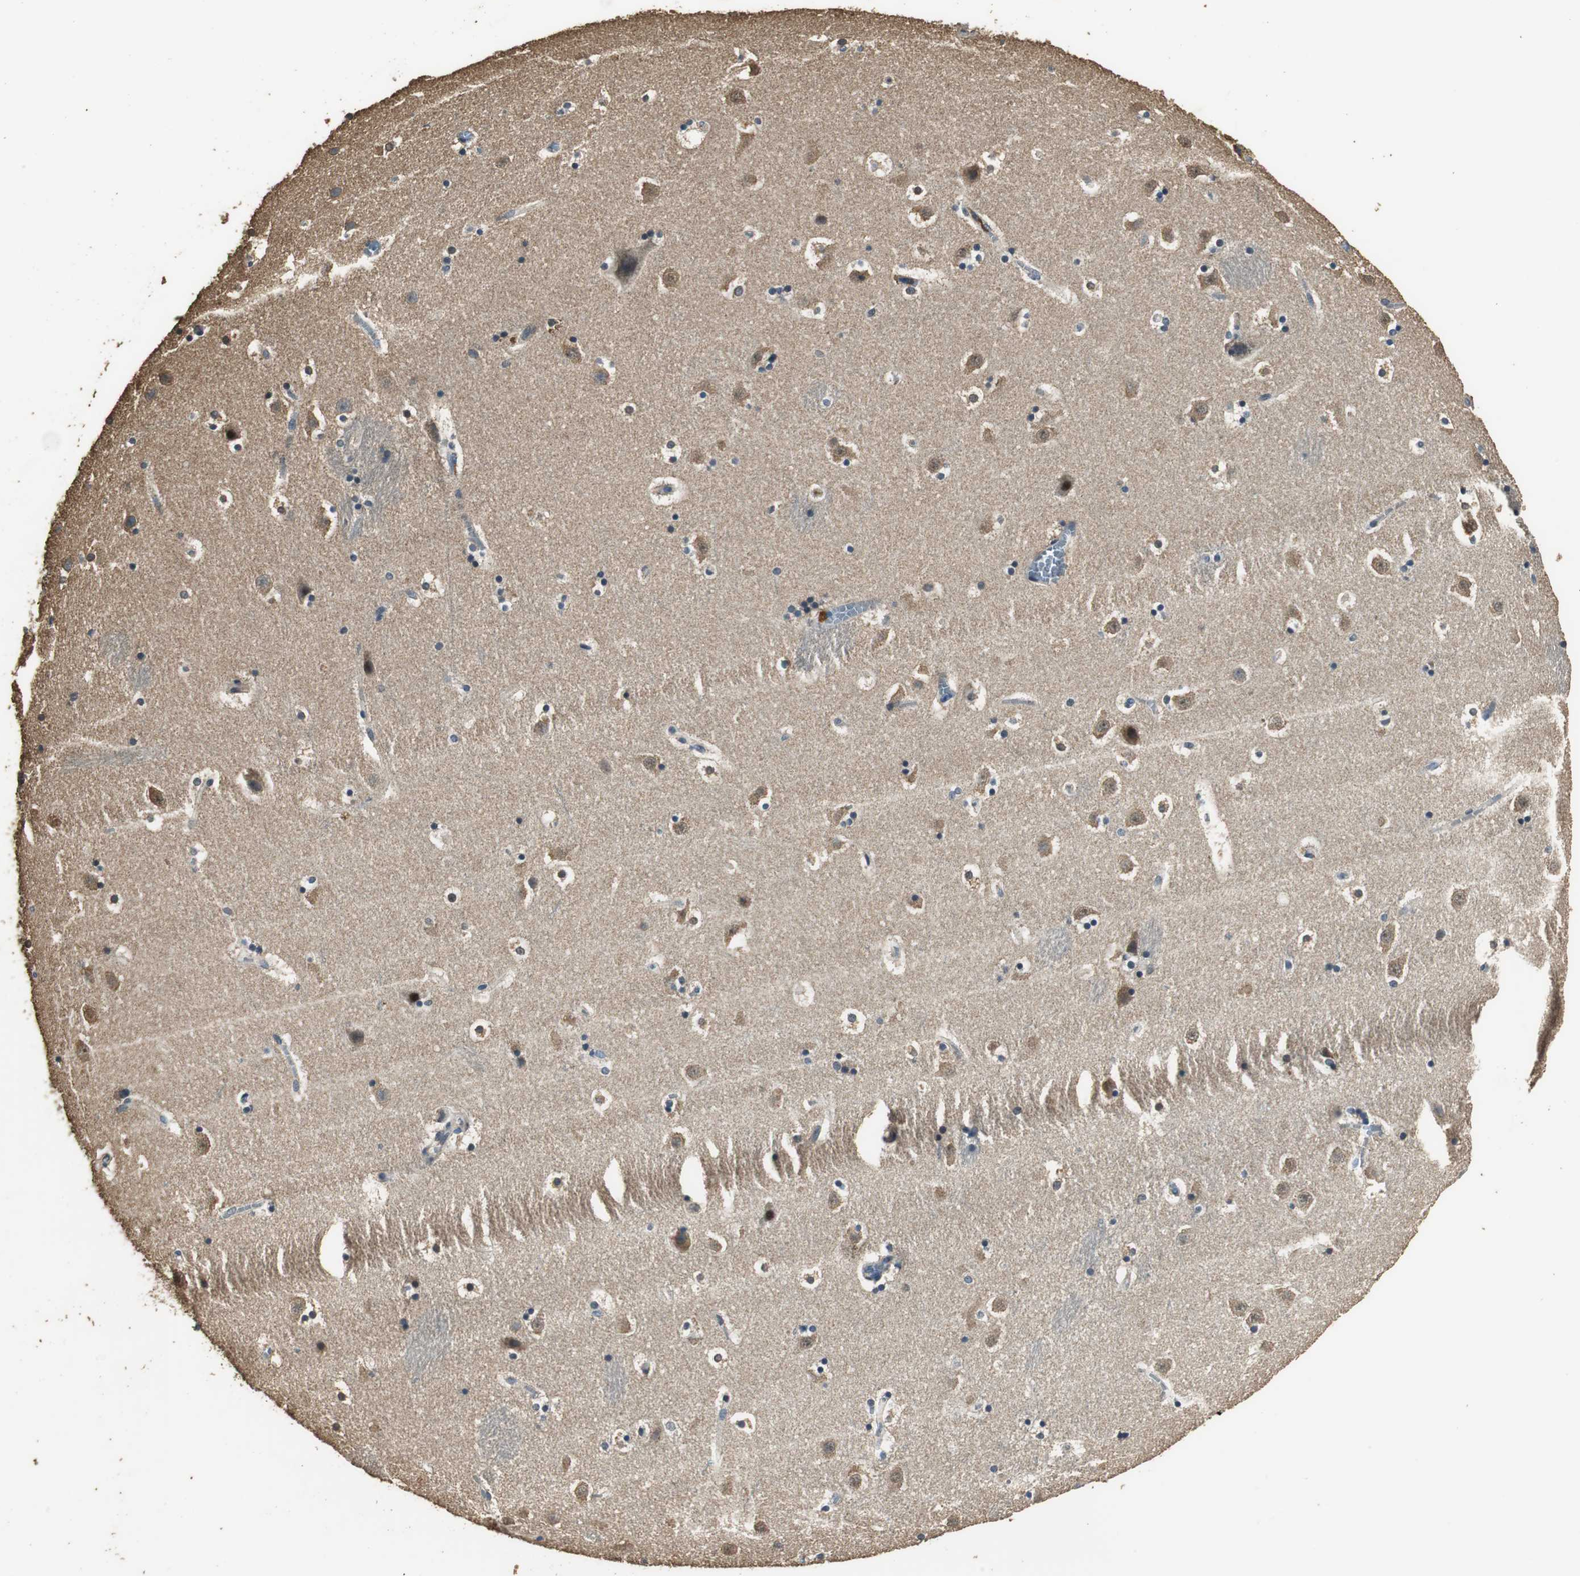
{"staining": {"intensity": "moderate", "quantity": "25%-75%", "location": "cytoplasmic/membranous,nuclear"}, "tissue": "caudate", "cell_type": "Glial cells", "image_type": "normal", "snomed": [{"axis": "morphology", "description": "Normal tissue, NOS"}, {"axis": "topography", "description": "Lateral ventricle wall"}], "caption": "This photomicrograph exhibits unremarkable caudate stained with immunohistochemistry to label a protein in brown. The cytoplasmic/membranous,nuclear of glial cells show moderate positivity for the protein. Nuclei are counter-stained blue.", "gene": "TMPRSS4", "patient": {"sex": "male", "age": 45}}